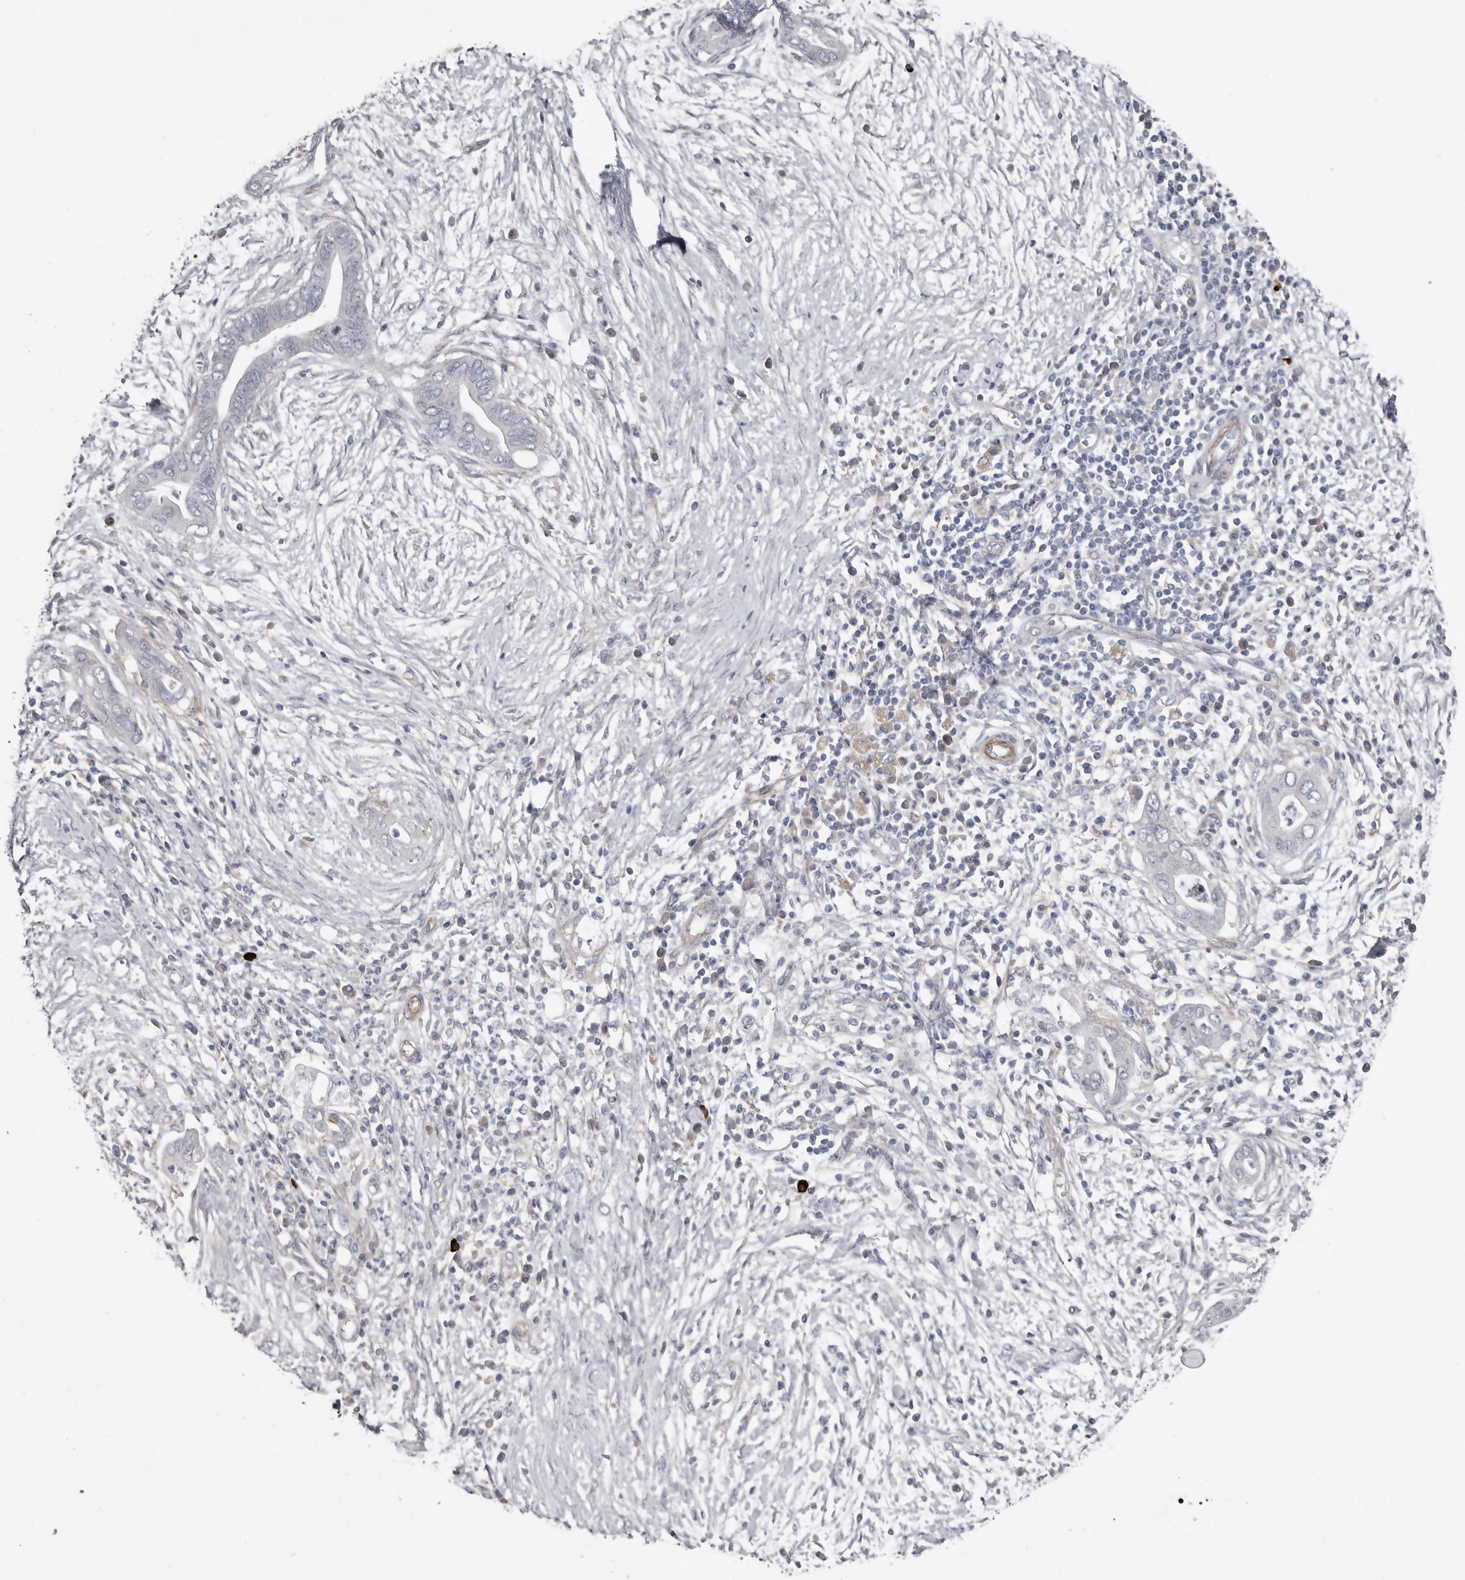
{"staining": {"intensity": "negative", "quantity": "none", "location": "none"}, "tissue": "pancreatic cancer", "cell_type": "Tumor cells", "image_type": "cancer", "snomed": [{"axis": "morphology", "description": "Adenocarcinoma, NOS"}, {"axis": "topography", "description": "Pancreas"}], "caption": "Pancreatic cancer was stained to show a protein in brown. There is no significant staining in tumor cells.", "gene": "ZNF114", "patient": {"sex": "male", "age": 75}}